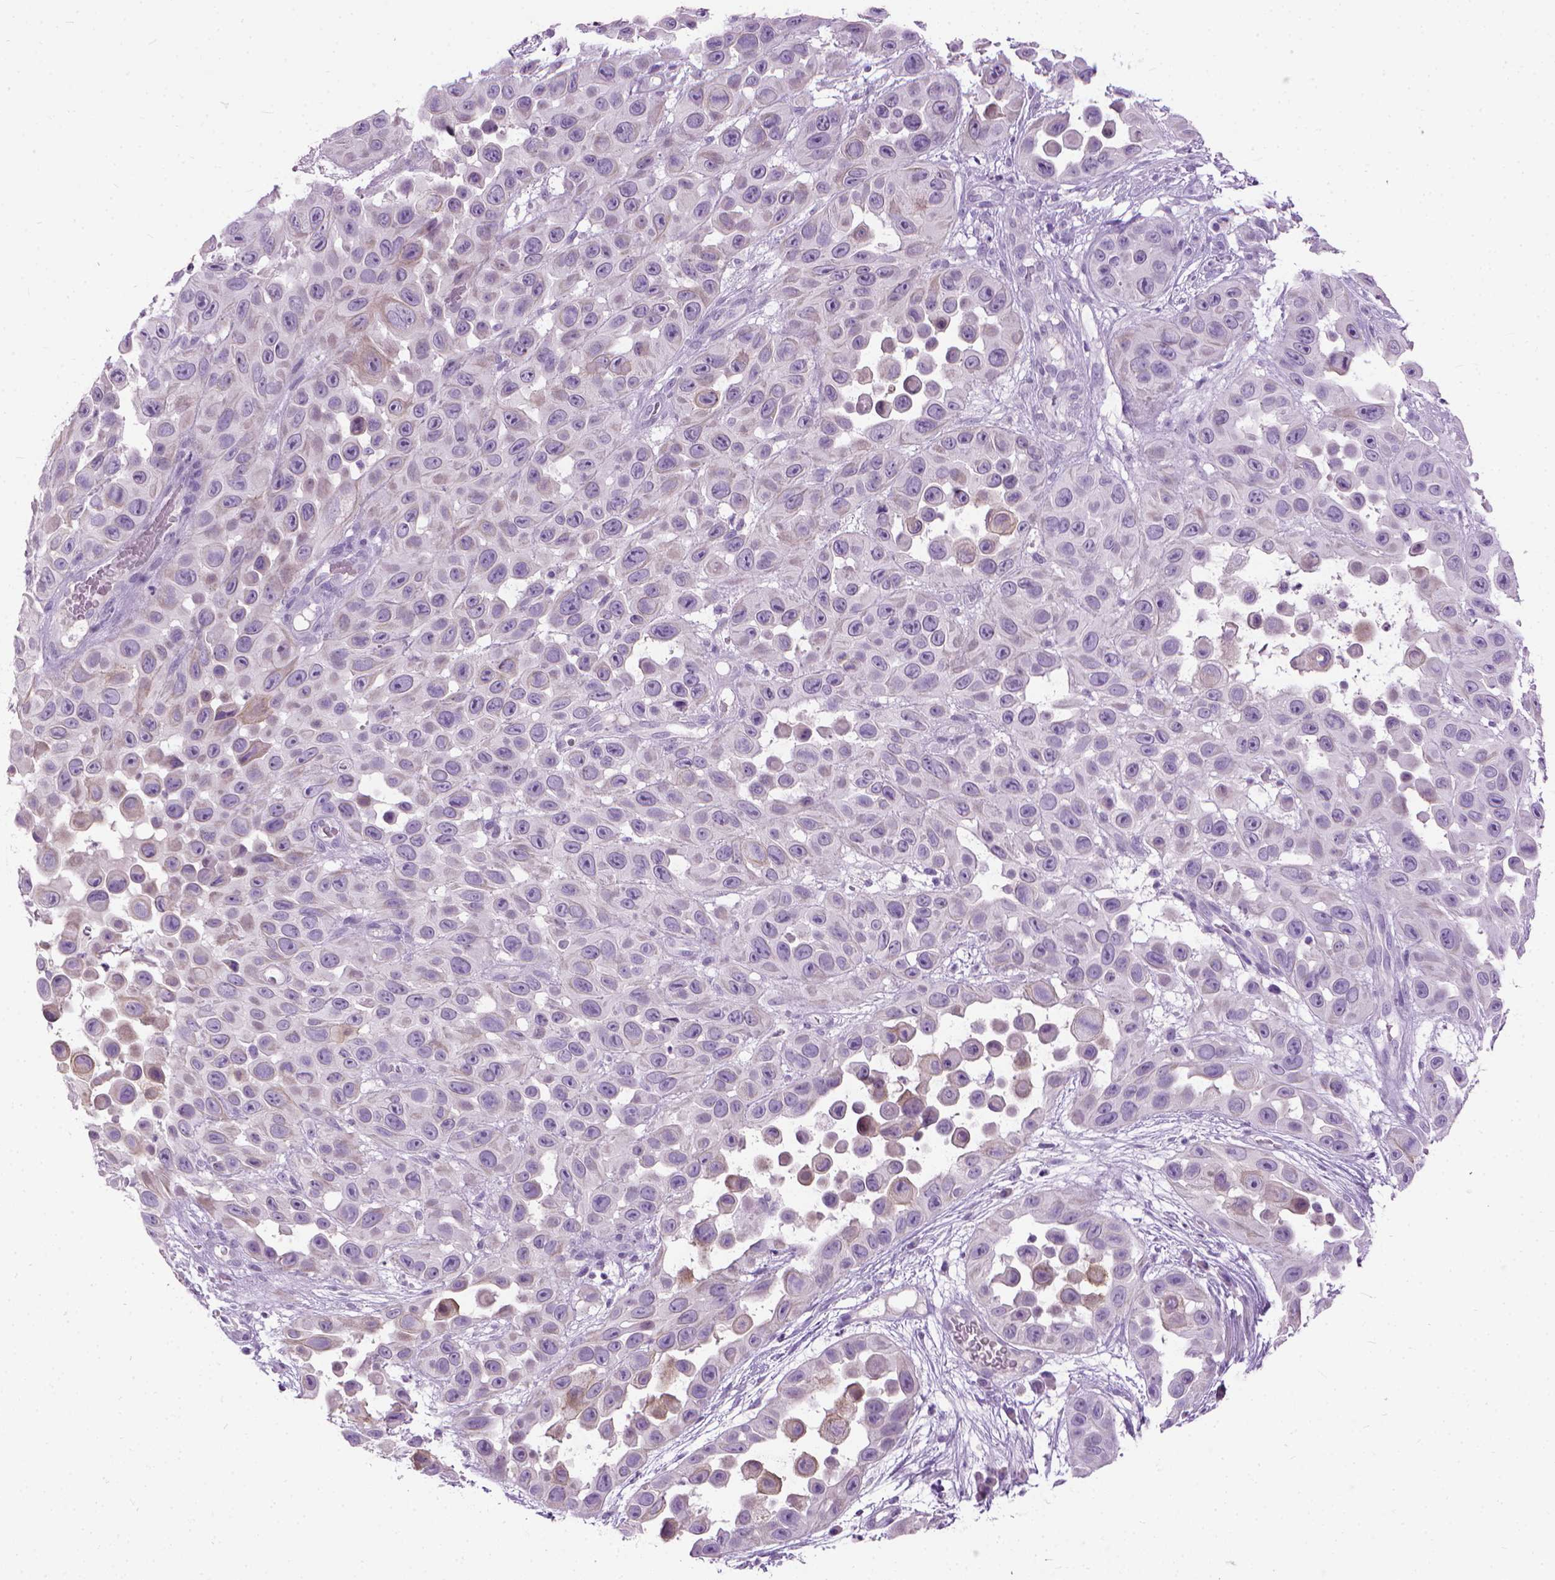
{"staining": {"intensity": "weak", "quantity": "<25%", "location": "cytoplasmic/membranous"}, "tissue": "skin cancer", "cell_type": "Tumor cells", "image_type": "cancer", "snomed": [{"axis": "morphology", "description": "Squamous cell carcinoma, NOS"}, {"axis": "topography", "description": "Skin"}], "caption": "An image of human skin squamous cell carcinoma is negative for staining in tumor cells.", "gene": "MAPT", "patient": {"sex": "male", "age": 81}}